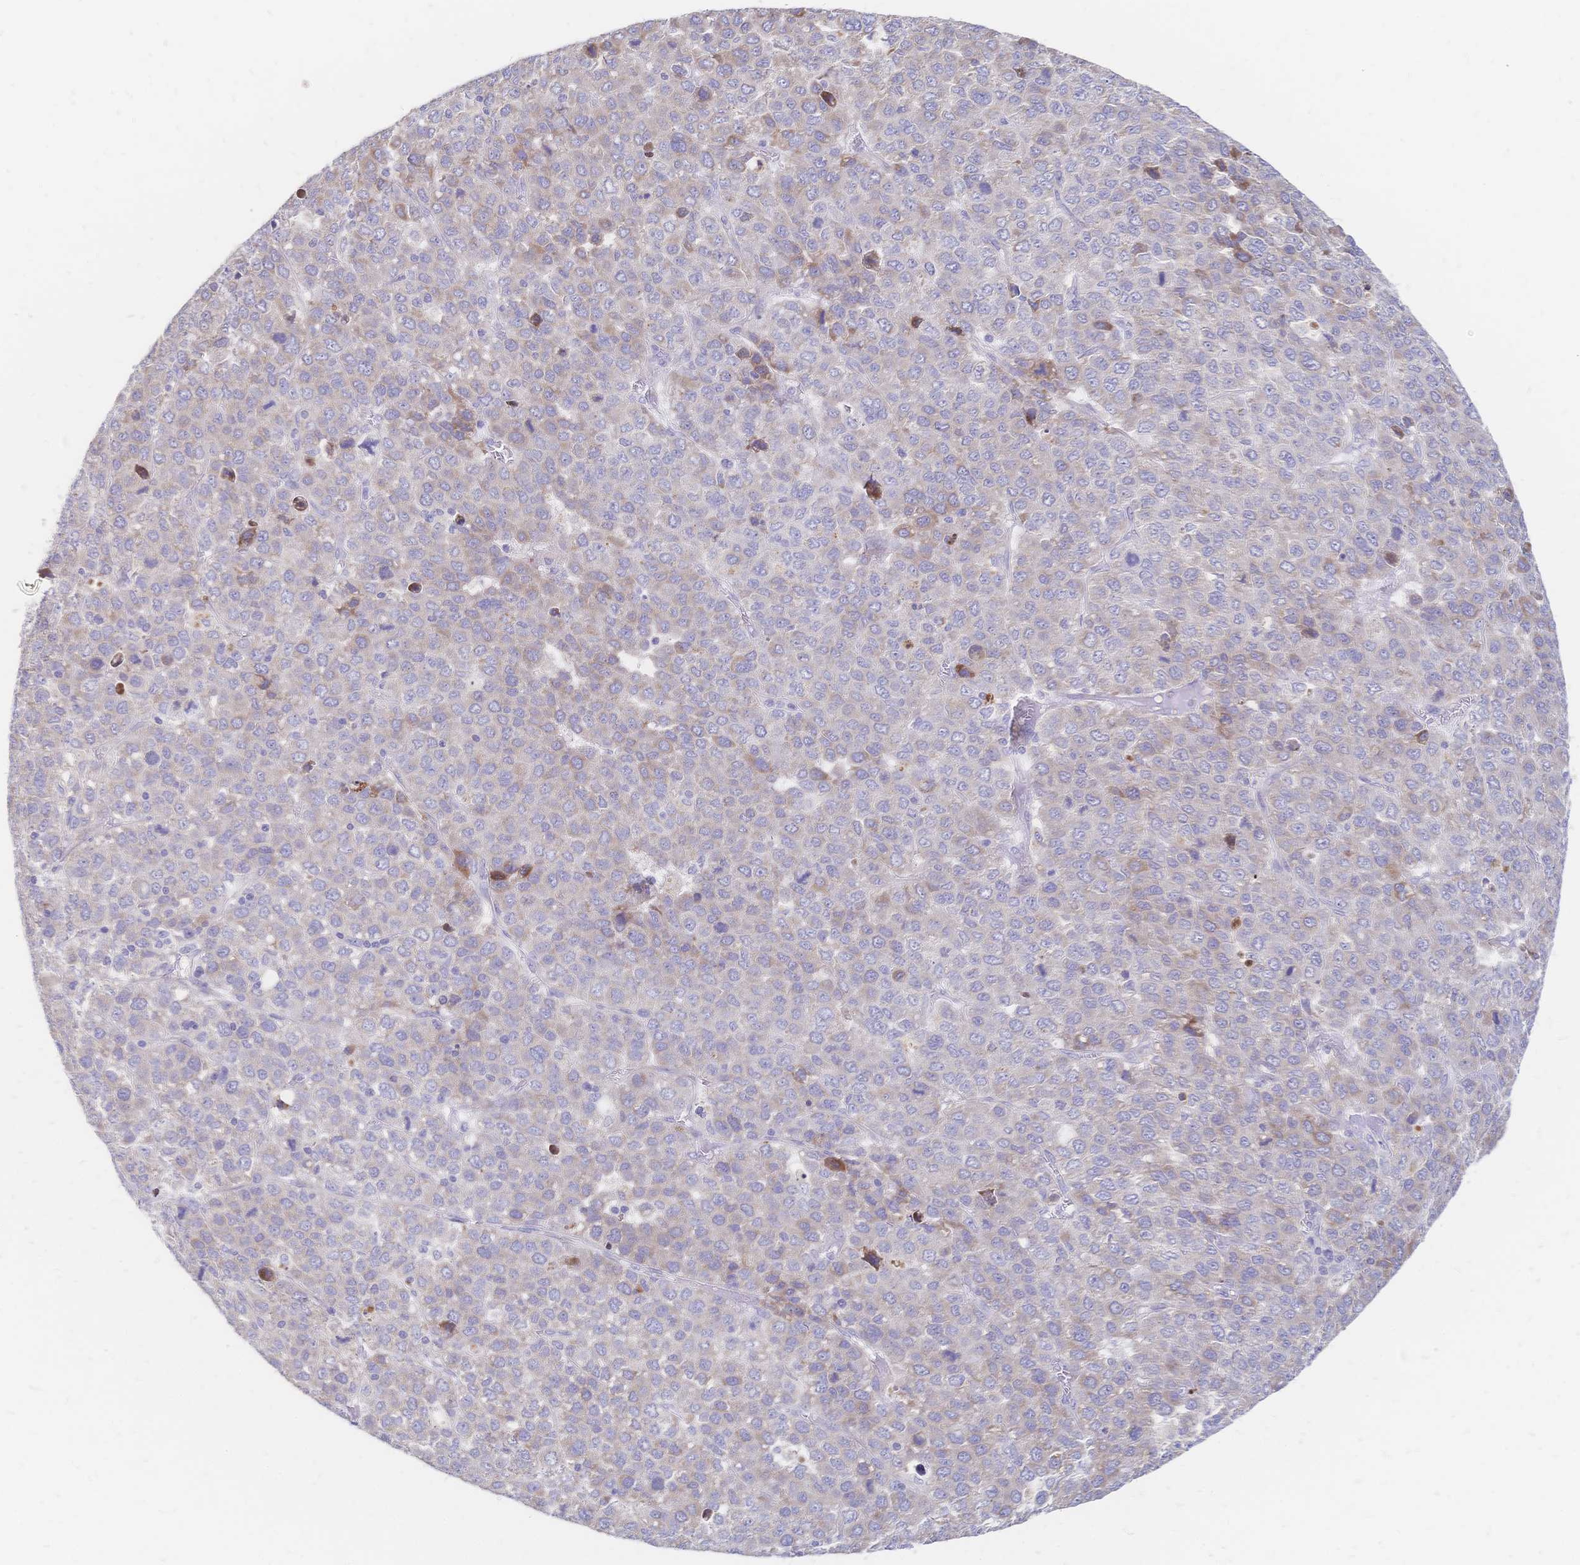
{"staining": {"intensity": "weak", "quantity": "25%-75%", "location": "cytoplasmic/membranous"}, "tissue": "liver cancer", "cell_type": "Tumor cells", "image_type": "cancer", "snomed": [{"axis": "morphology", "description": "Carcinoma, Hepatocellular, NOS"}, {"axis": "topography", "description": "Liver"}], "caption": "Immunohistochemistry staining of liver cancer, which reveals low levels of weak cytoplasmic/membranous expression in about 25%-75% of tumor cells indicating weak cytoplasmic/membranous protein staining. The staining was performed using DAB (3,3'-diaminobenzidine) (brown) for protein detection and nuclei were counterstained in hematoxylin (blue).", "gene": "VWC2L", "patient": {"sex": "male", "age": 69}}